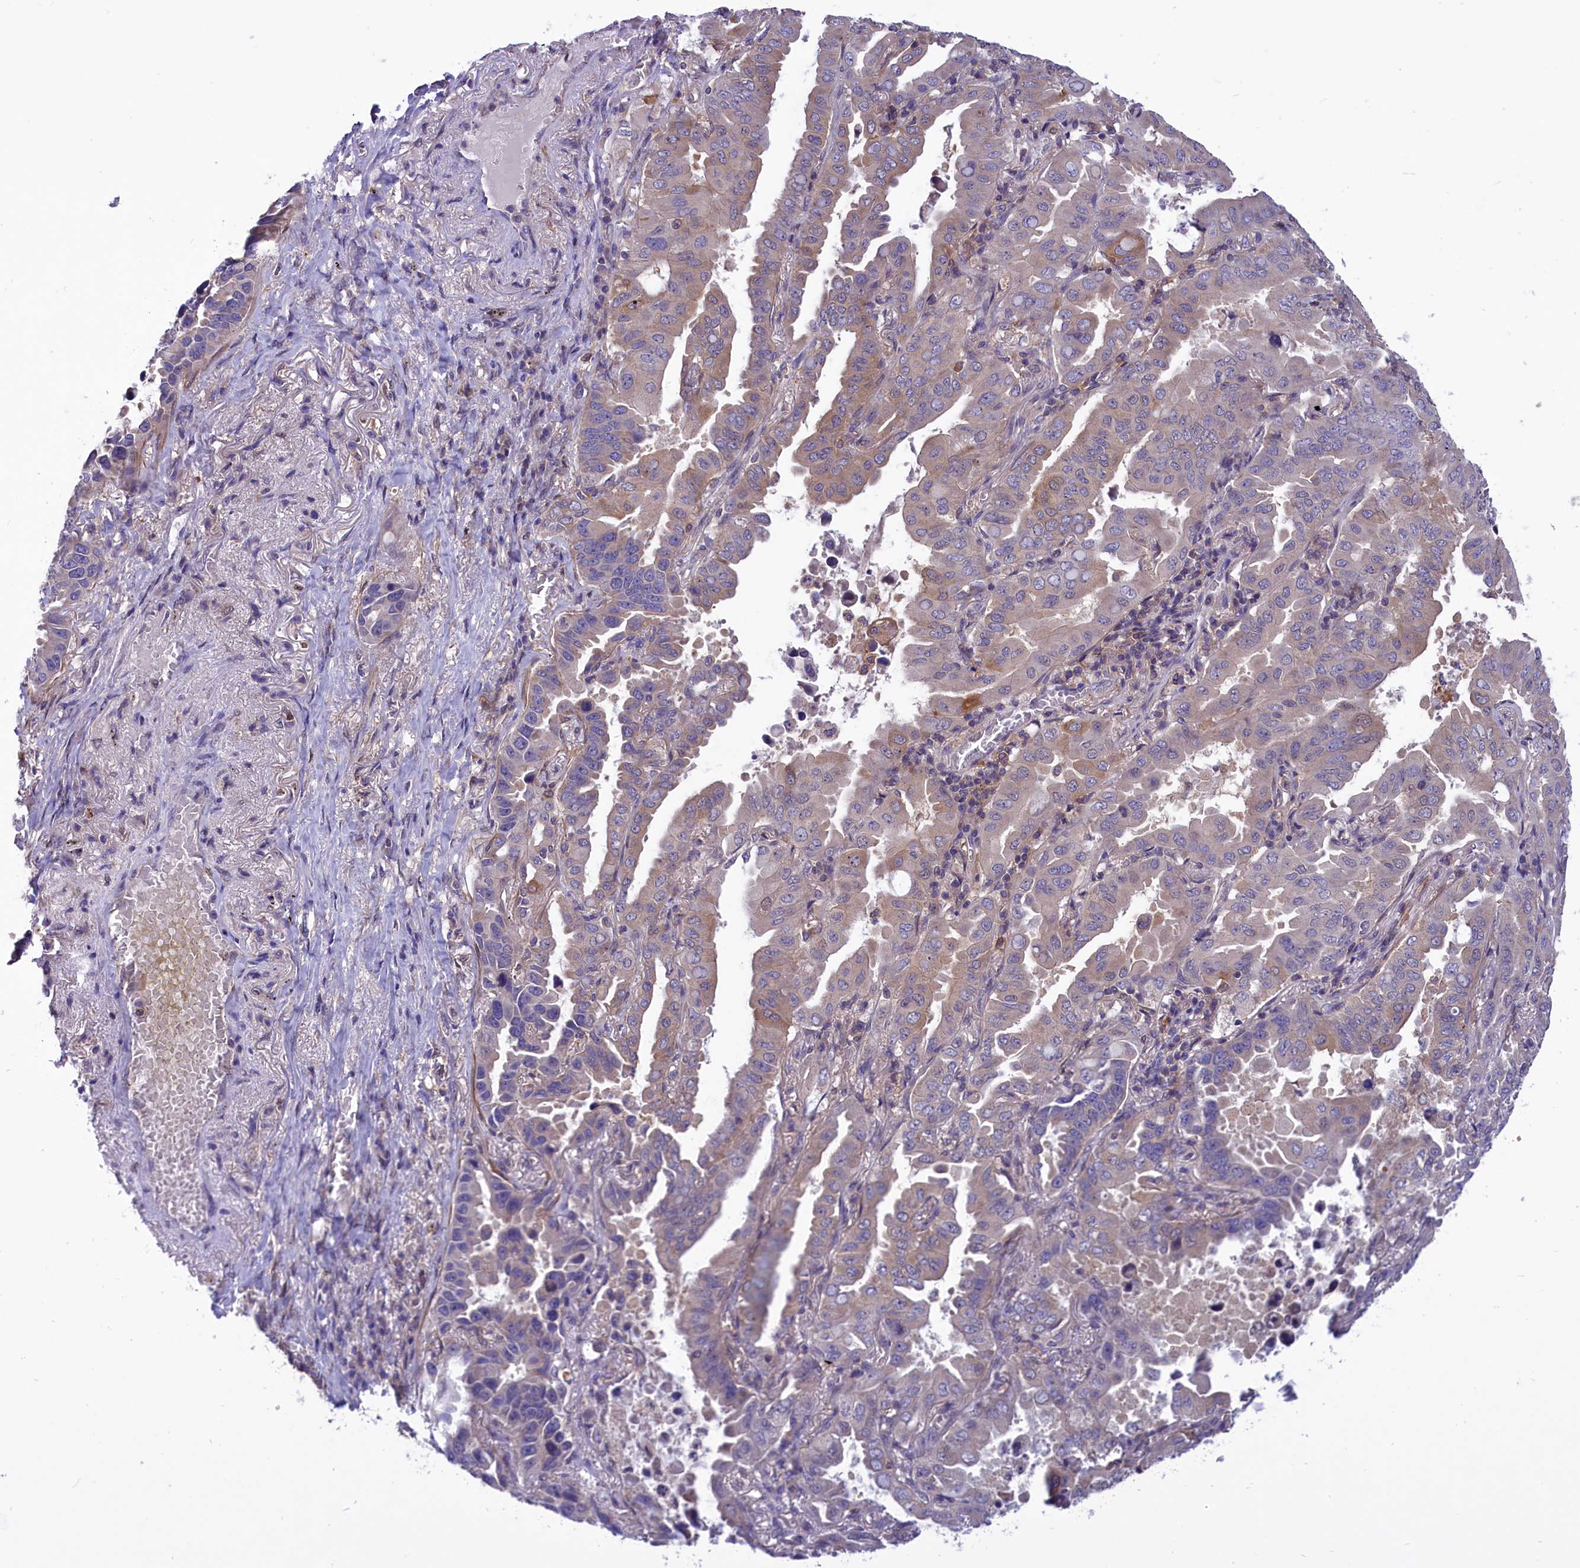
{"staining": {"intensity": "weak", "quantity": "25%-75%", "location": "cytoplasmic/membranous"}, "tissue": "lung cancer", "cell_type": "Tumor cells", "image_type": "cancer", "snomed": [{"axis": "morphology", "description": "Adenocarcinoma, NOS"}, {"axis": "topography", "description": "Lung"}], "caption": "Lung cancer was stained to show a protein in brown. There is low levels of weak cytoplasmic/membranous expression in approximately 25%-75% of tumor cells.", "gene": "AMDHD2", "patient": {"sex": "male", "age": 64}}